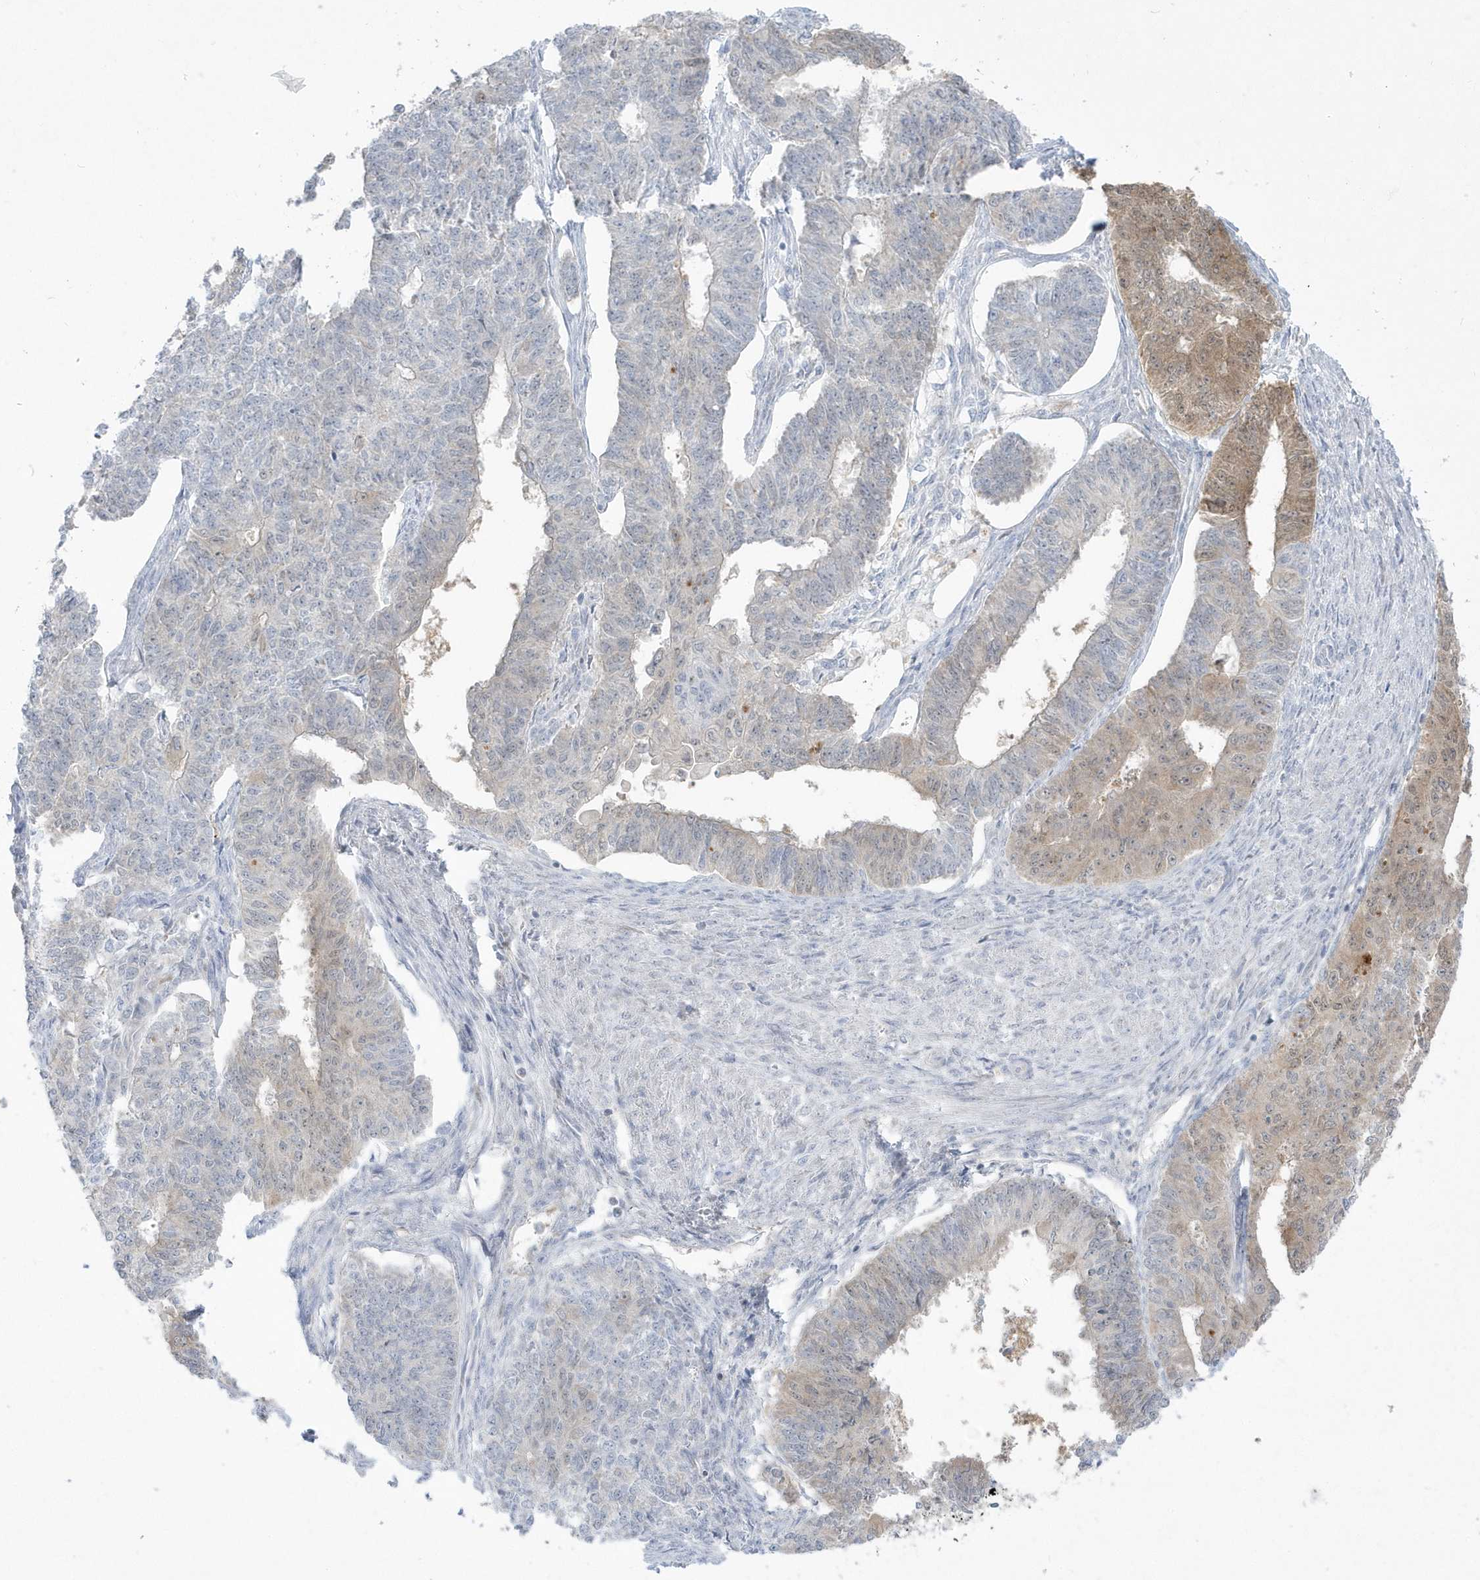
{"staining": {"intensity": "weak", "quantity": "<25%", "location": "cytoplasmic/membranous"}, "tissue": "endometrial cancer", "cell_type": "Tumor cells", "image_type": "cancer", "snomed": [{"axis": "morphology", "description": "Adenocarcinoma, NOS"}, {"axis": "topography", "description": "Endometrium"}], "caption": "The histopathology image shows no staining of tumor cells in endometrial cancer.", "gene": "PCBD1", "patient": {"sex": "female", "age": 32}}